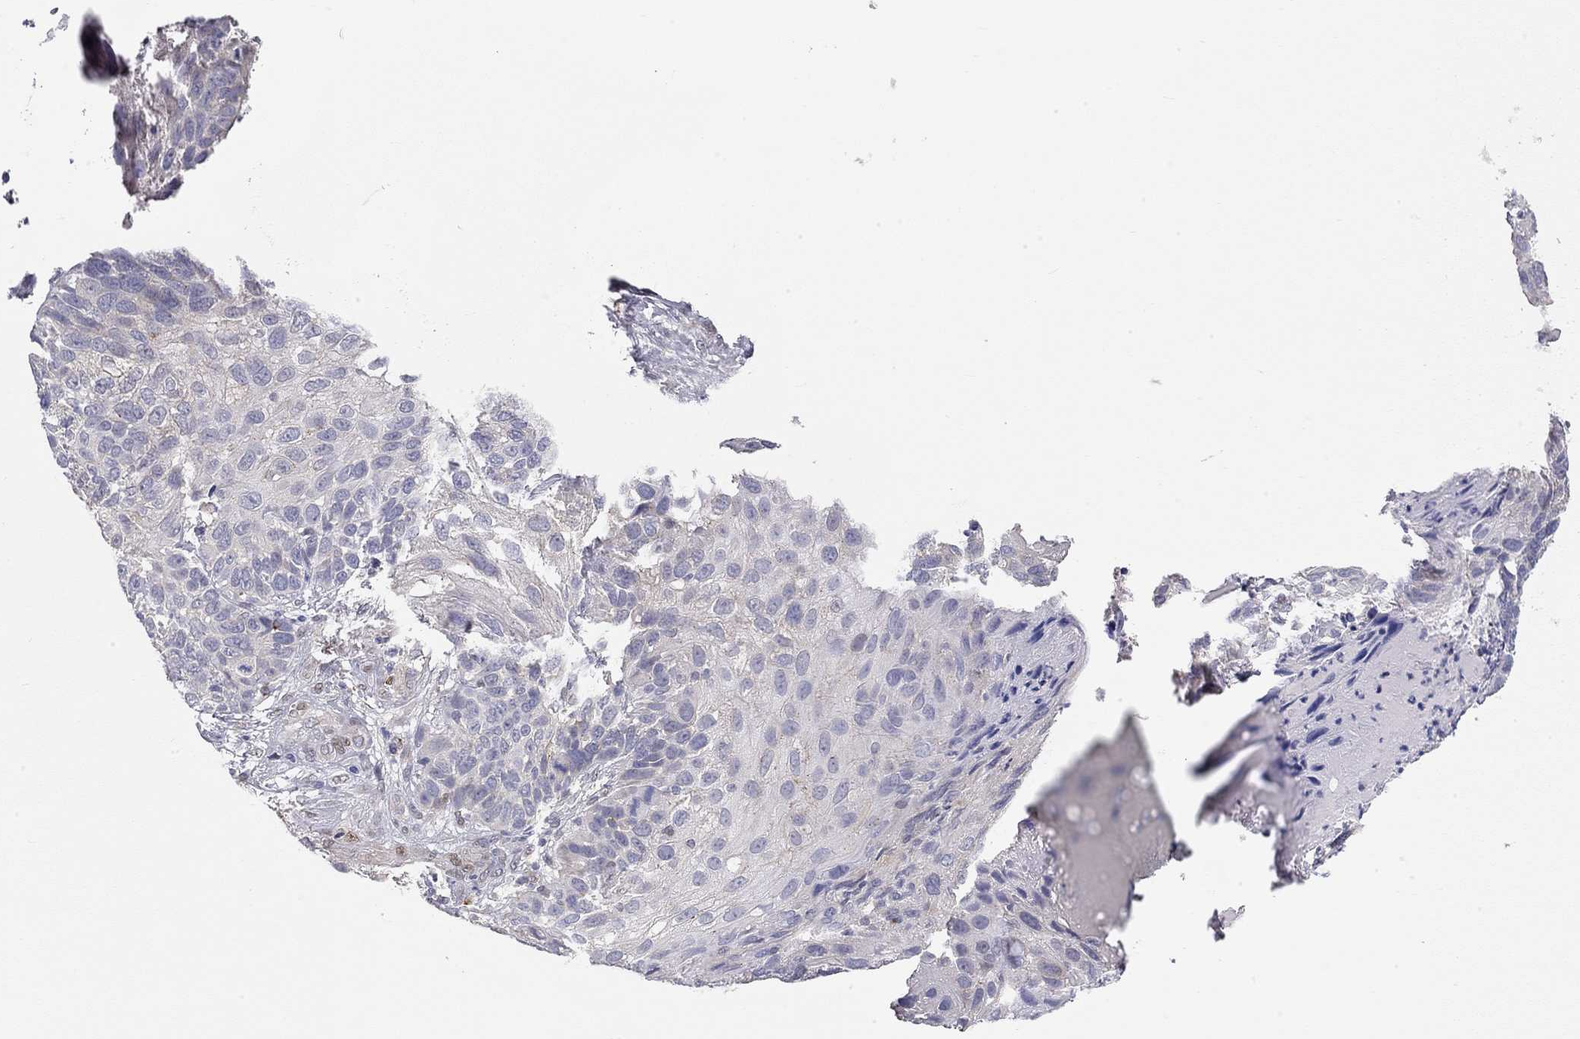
{"staining": {"intensity": "negative", "quantity": "none", "location": "none"}, "tissue": "skin cancer", "cell_type": "Tumor cells", "image_type": "cancer", "snomed": [{"axis": "morphology", "description": "Squamous cell carcinoma, NOS"}, {"axis": "topography", "description": "Skin"}], "caption": "Tumor cells are negative for brown protein staining in skin cancer. Brightfield microscopy of immunohistochemistry stained with DAB (brown) and hematoxylin (blue), captured at high magnification.", "gene": "PAPSS2", "patient": {"sex": "male", "age": 92}}